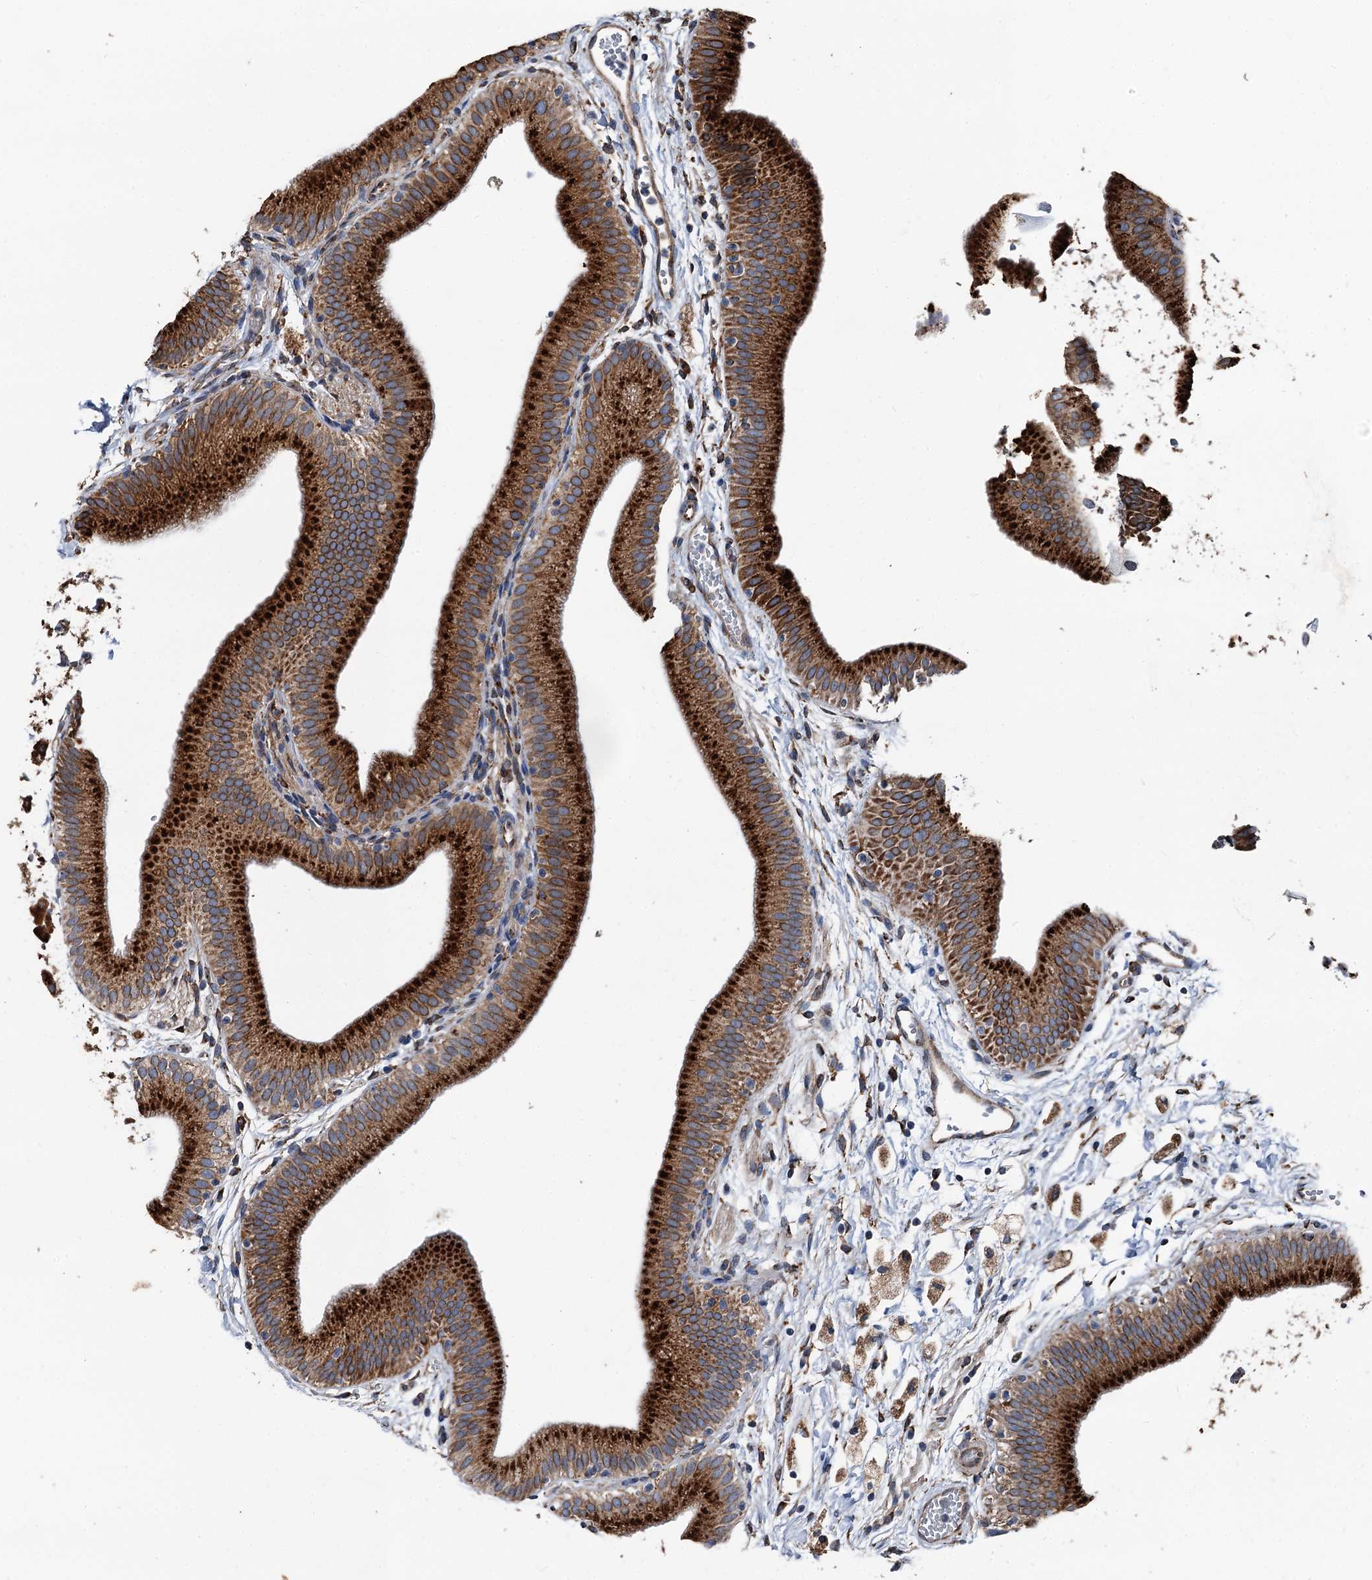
{"staining": {"intensity": "strong", "quantity": ">75%", "location": "cytoplasmic/membranous"}, "tissue": "gallbladder", "cell_type": "Glandular cells", "image_type": "normal", "snomed": [{"axis": "morphology", "description": "Normal tissue, NOS"}, {"axis": "topography", "description": "Gallbladder"}], "caption": "Immunohistochemistry histopathology image of benign gallbladder stained for a protein (brown), which shows high levels of strong cytoplasmic/membranous expression in about >75% of glandular cells.", "gene": "NEURL1B", "patient": {"sex": "male", "age": 55}}